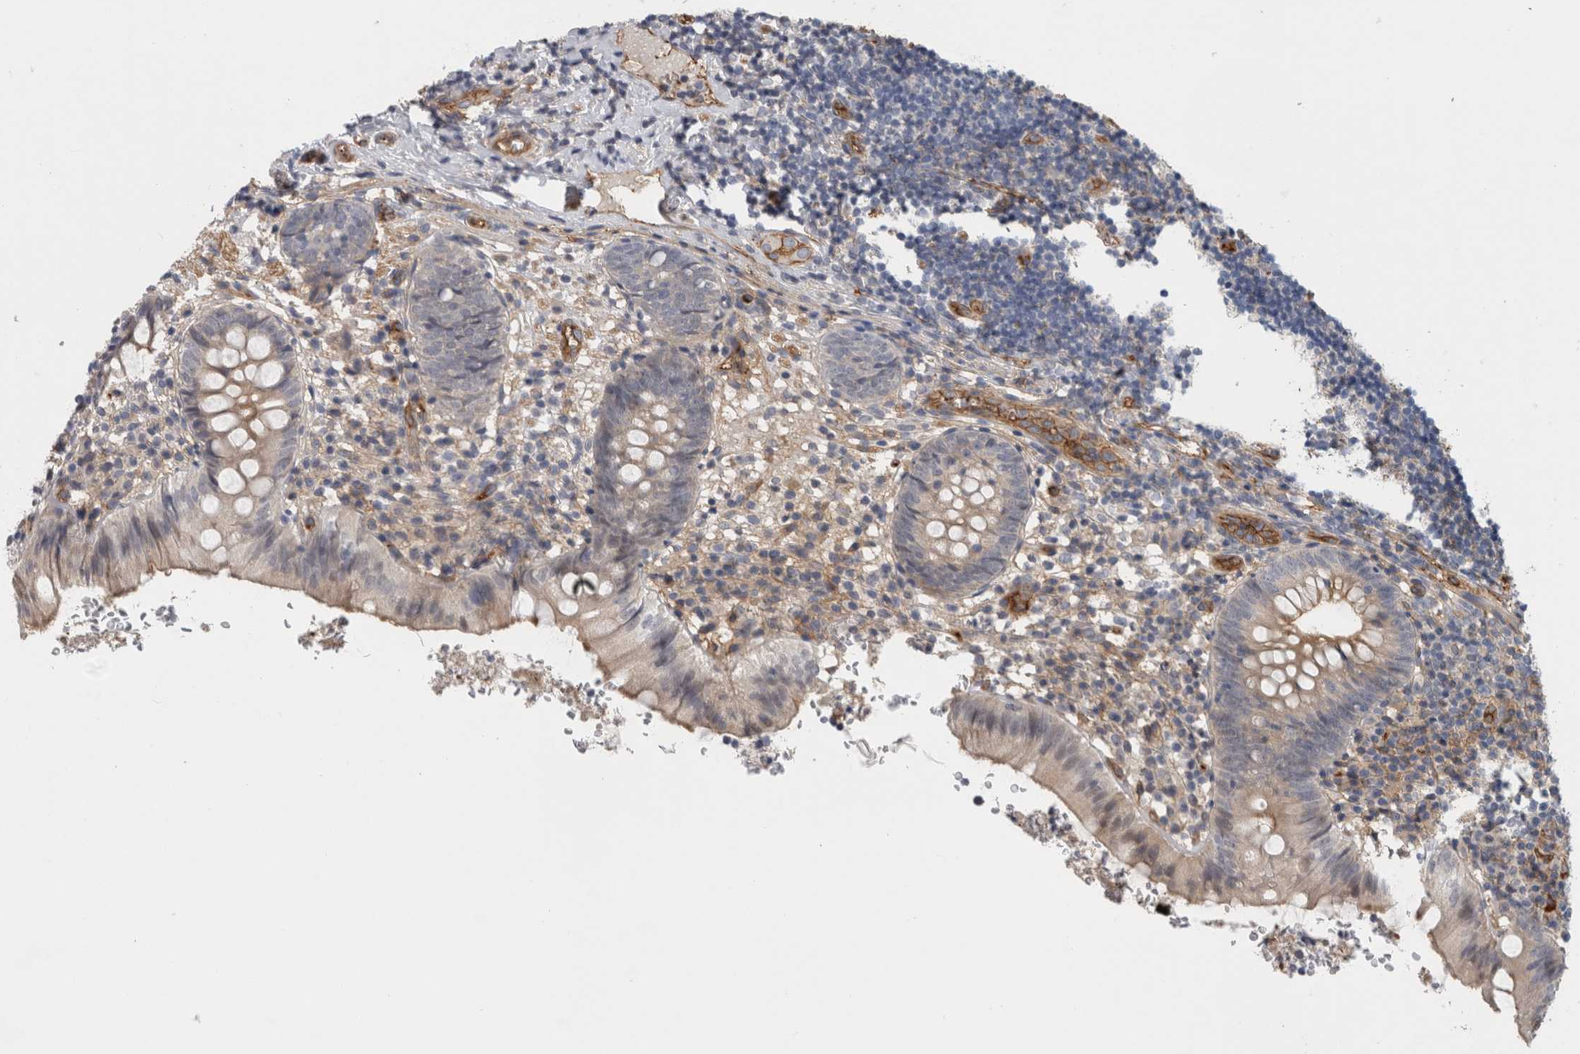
{"staining": {"intensity": "weak", "quantity": "<25%", "location": "cytoplasmic/membranous"}, "tissue": "appendix", "cell_type": "Glandular cells", "image_type": "normal", "snomed": [{"axis": "morphology", "description": "Normal tissue, NOS"}, {"axis": "topography", "description": "Appendix"}], "caption": "IHC of unremarkable appendix displays no positivity in glandular cells. The staining was performed using DAB to visualize the protein expression in brown, while the nuclei were stained in blue with hematoxylin (Magnification: 20x).", "gene": "CD59", "patient": {"sex": "male", "age": 8}}